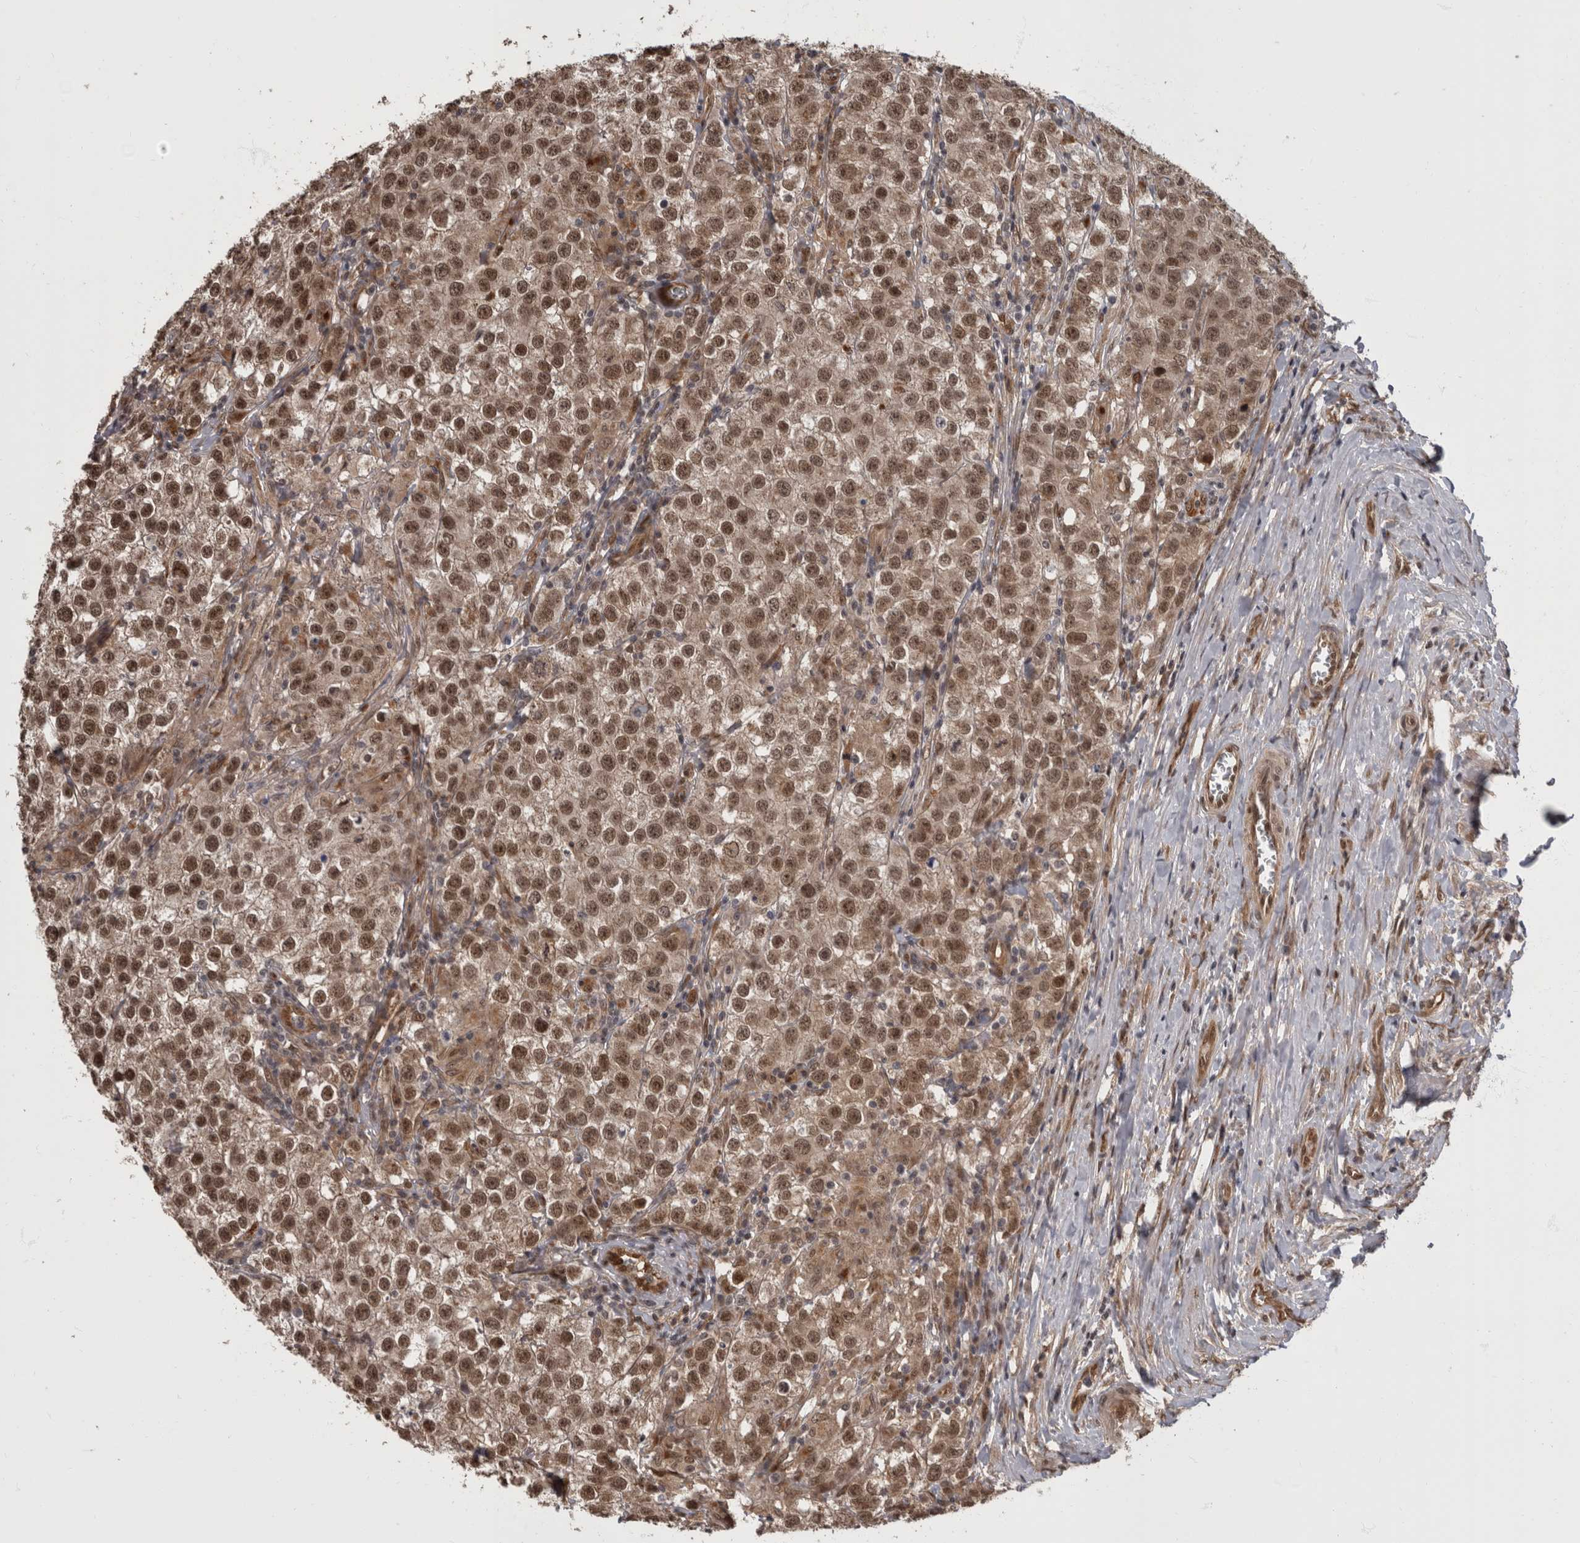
{"staining": {"intensity": "moderate", "quantity": ">75%", "location": "nuclear"}, "tissue": "testis cancer", "cell_type": "Tumor cells", "image_type": "cancer", "snomed": [{"axis": "morphology", "description": "Seminoma, NOS"}, {"axis": "morphology", "description": "Carcinoma, Embryonal, NOS"}, {"axis": "topography", "description": "Testis"}], "caption": "A histopathology image of testis seminoma stained for a protein exhibits moderate nuclear brown staining in tumor cells. (DAB IHC, brown staining for protein, blue staining for nuclei).", "gene": "AKT3", "patient": {"sex": "male", "age": 43}}